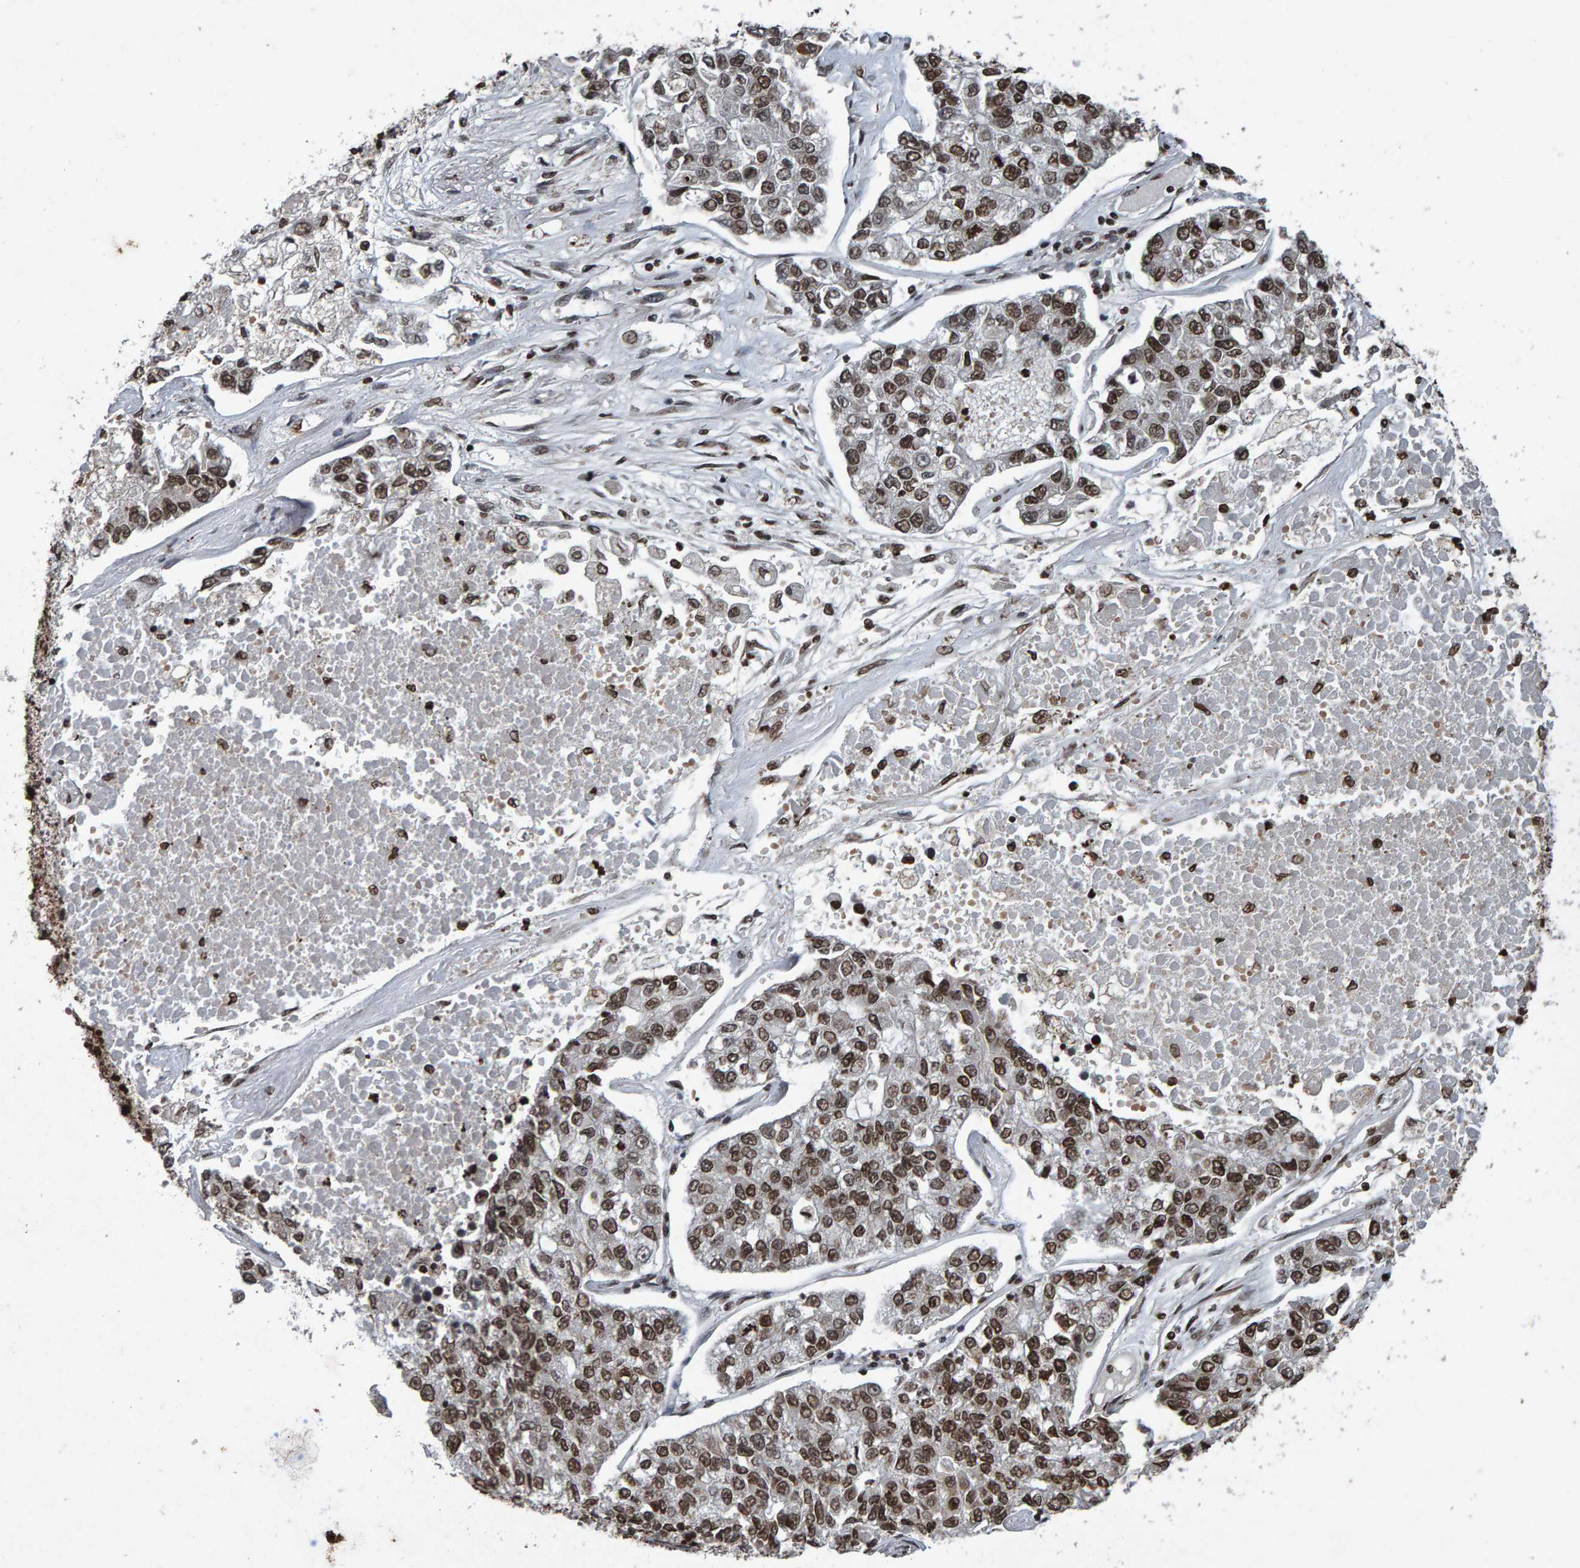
{"staining": {"intensity": "strong", "quantity": ">75%", "location": "nuclear"}, "tissue": "lung cancer", "cell_type": "Tumor cells", "image_type": "cancer", "snomed": [{"axis": "morphology", "description": "Adenocarcinoma, NOS"}, {"axis": "topography", "description": "Lung"}], "caption": "Human adenocarcinoma (lung) stained with a brown dye reveals strong nuclear positive staining in about >75% of tumor cells.", "gene": "H2AZ1", "patient": {"sex": "male", "age": 49}}